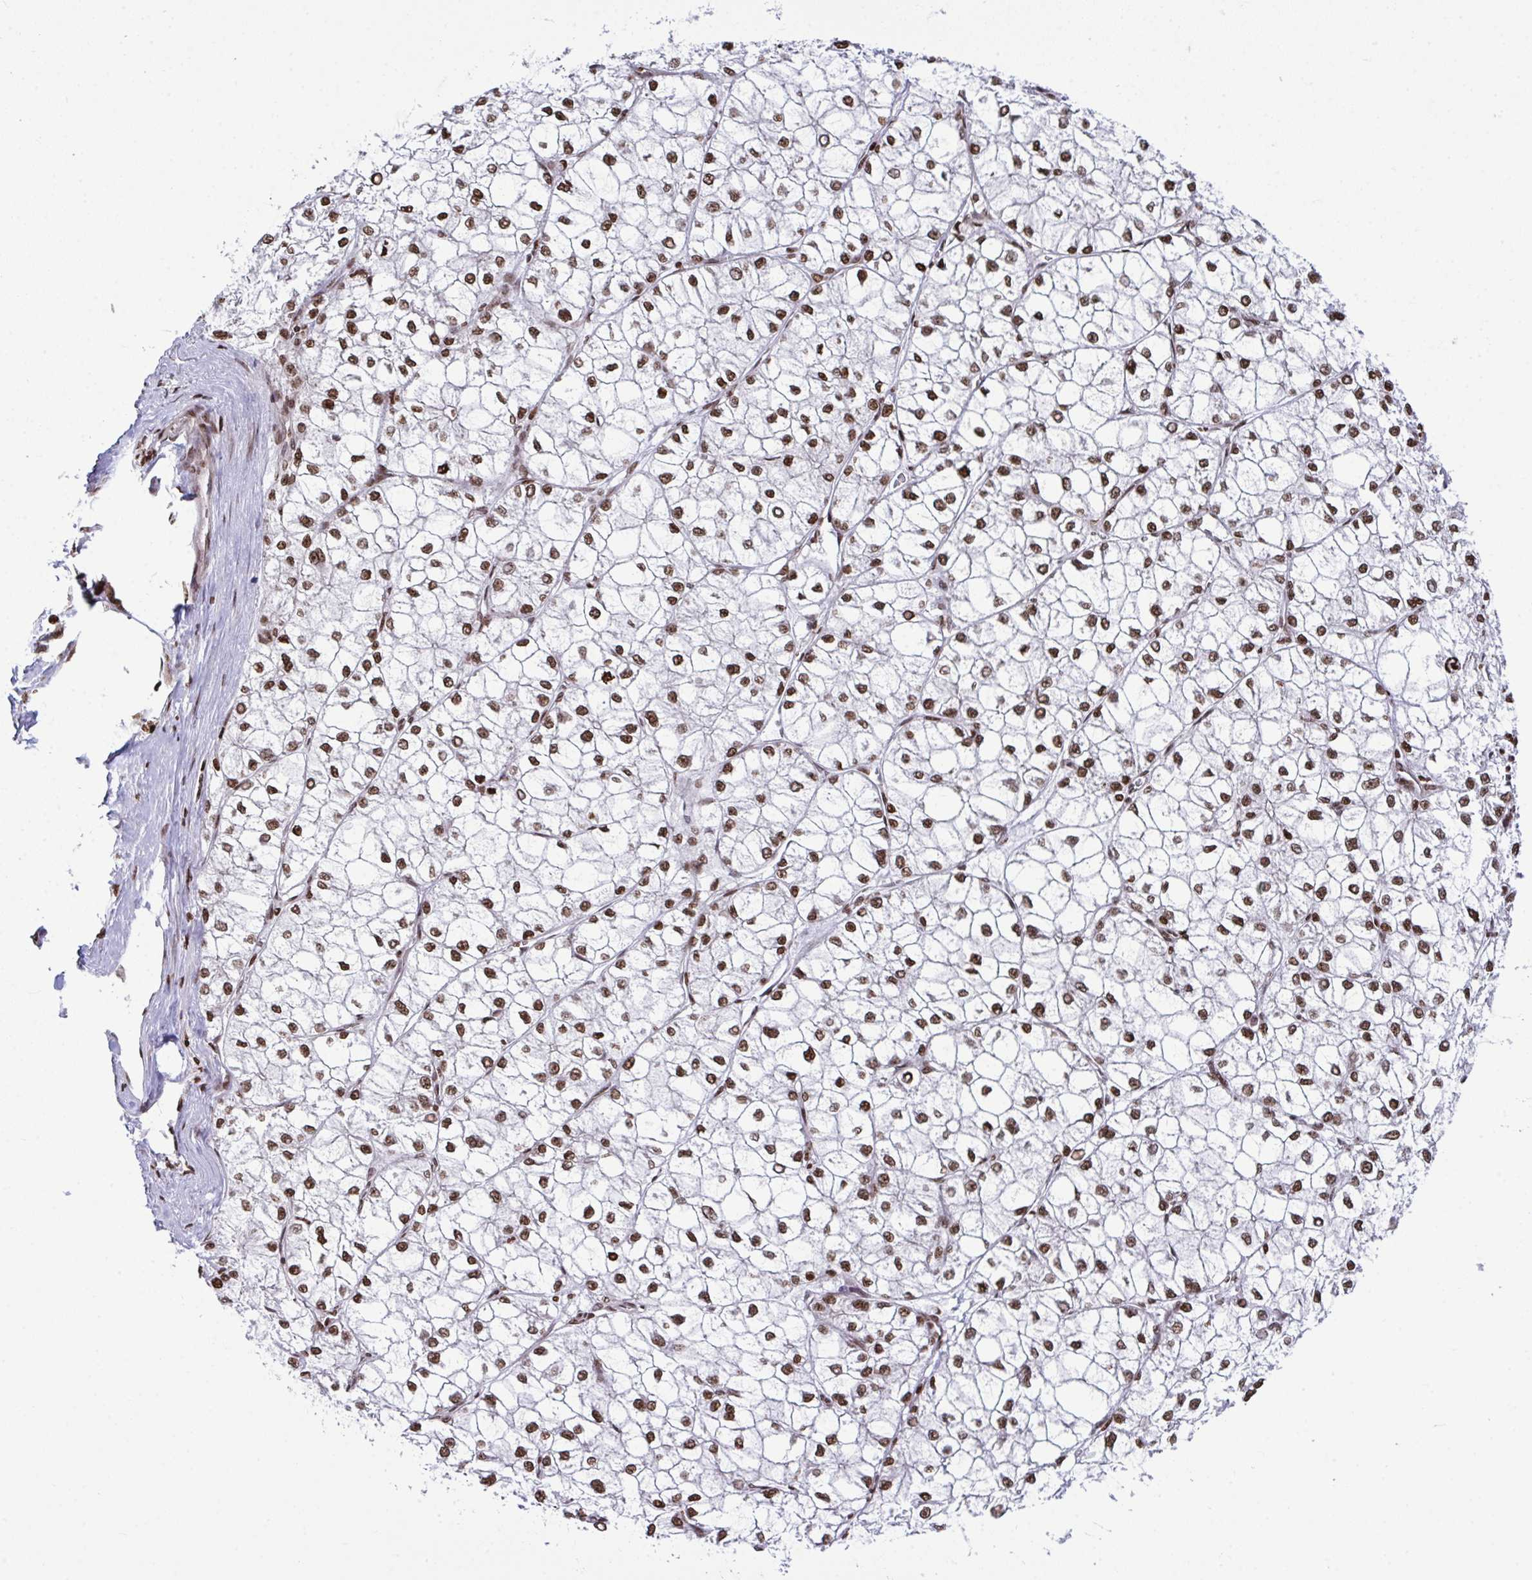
{"staining": {"intensity": "moderate", "quantity": ">75%", "location": "nuclear"}, "tissue": "liver cancer", "cell_type": "Tumor cells", "image_type": "cancer", "snomed": [{"axis": "morphology", "description": "Carcinoma, Hepatocellular, NOS"}, {"axis": "topography", "description": "Liver"}], "caption": "Liver hepatocellular carcinoma was stained to show a protein in brown. There is medium levels of moderate nuclear positivity in approximately >75% of tumor cells.", "gene": "RAPGEF5", "patient": {"sex": "female", "age": 43}}